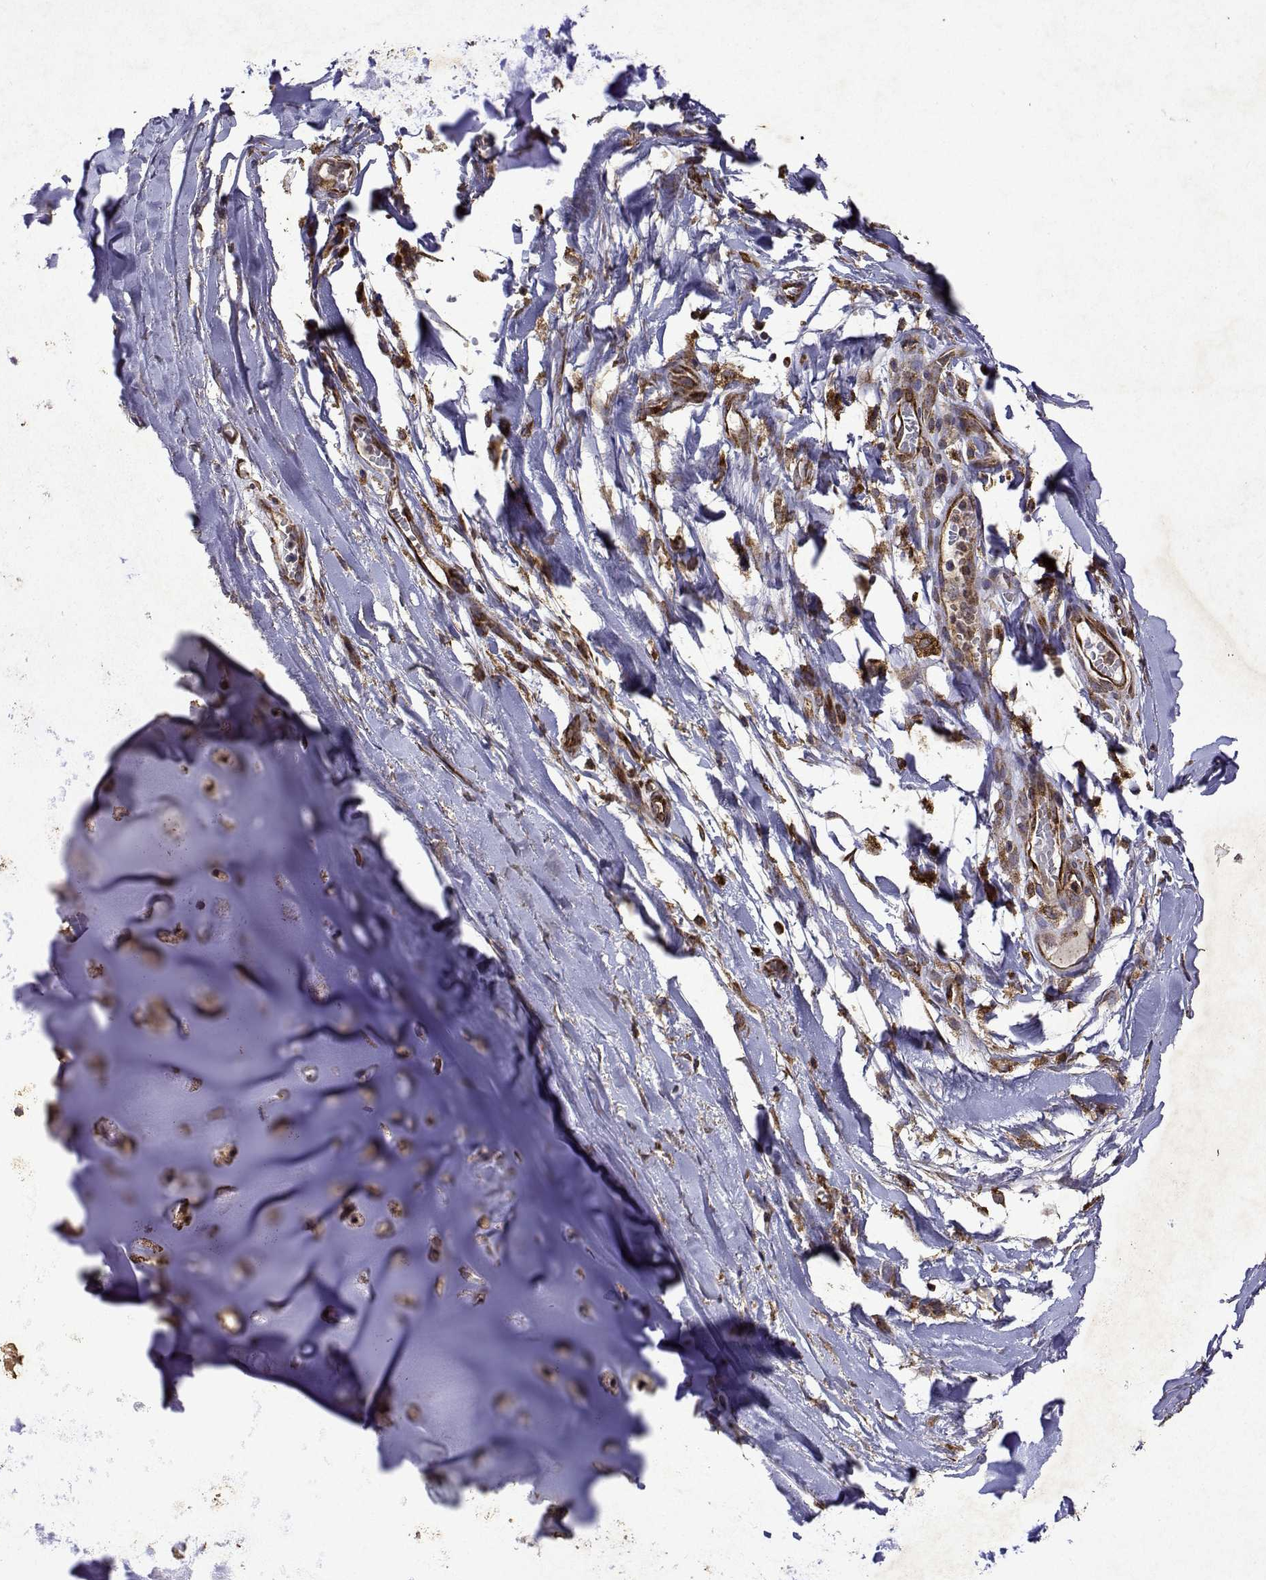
{"staining": {"intensity": "moderate", "quantity": "<25%", "location": "nuclear"}, "tissue": "adipose tissue", "cell_type": "Adipocytes", "image_type": "normal", "snomed": [{"axis": "morphology", "description": "Normal tissue, NOS"}, {"axis": "topography", "description": "Cartilage tissue"}, {"axis": "topography", "description": "Nasopharynx"}, {"axis": "topography", "description": "Thyroid gland"}], "caption": "Moderate nuclear staining for a protein is identified in about <25% of adipocytes of benign adipose tissue using IHC.", "gene": "TARBP2", "patient": {"sex": "male", "age": 63}}